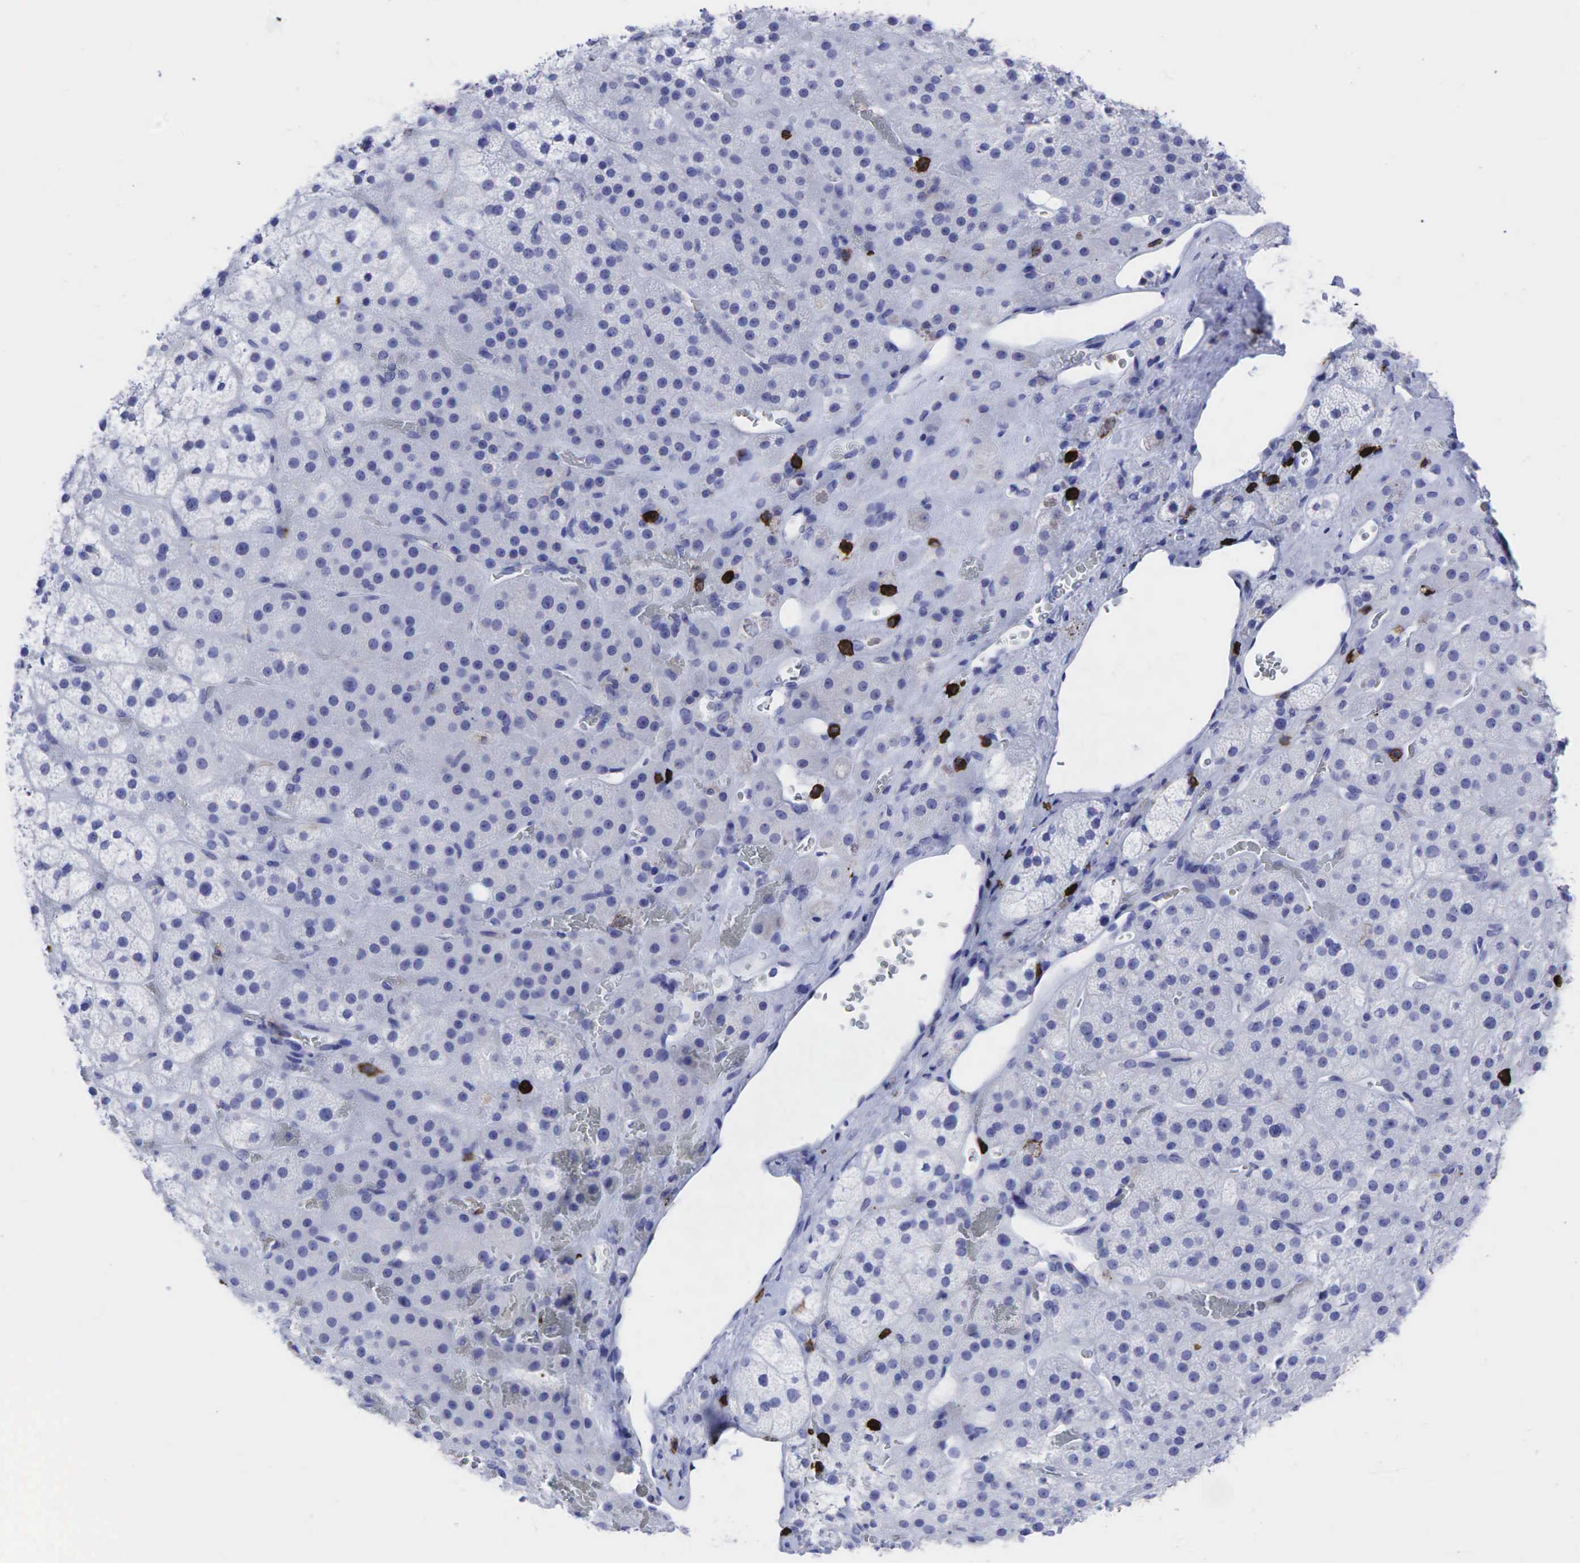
{"staining": {"intensity": "negative", "quantity": "none", "location": "none"}, "tissue": "adrenal gland", "cell_type": "Glandular cells", "image_type": "normal", "snomed": [{"axis": "morphology", "description": "Normal tissue, NOS"}, {"axis": "topography", "description": "Adrenal gland"}], "caption": "Immunohistochemical staining of normal human adrenal gland demonstrates no significant staining in glandular cells.", "gene": "PTPRC", "patient": {"sex": "male", "age": 57}}